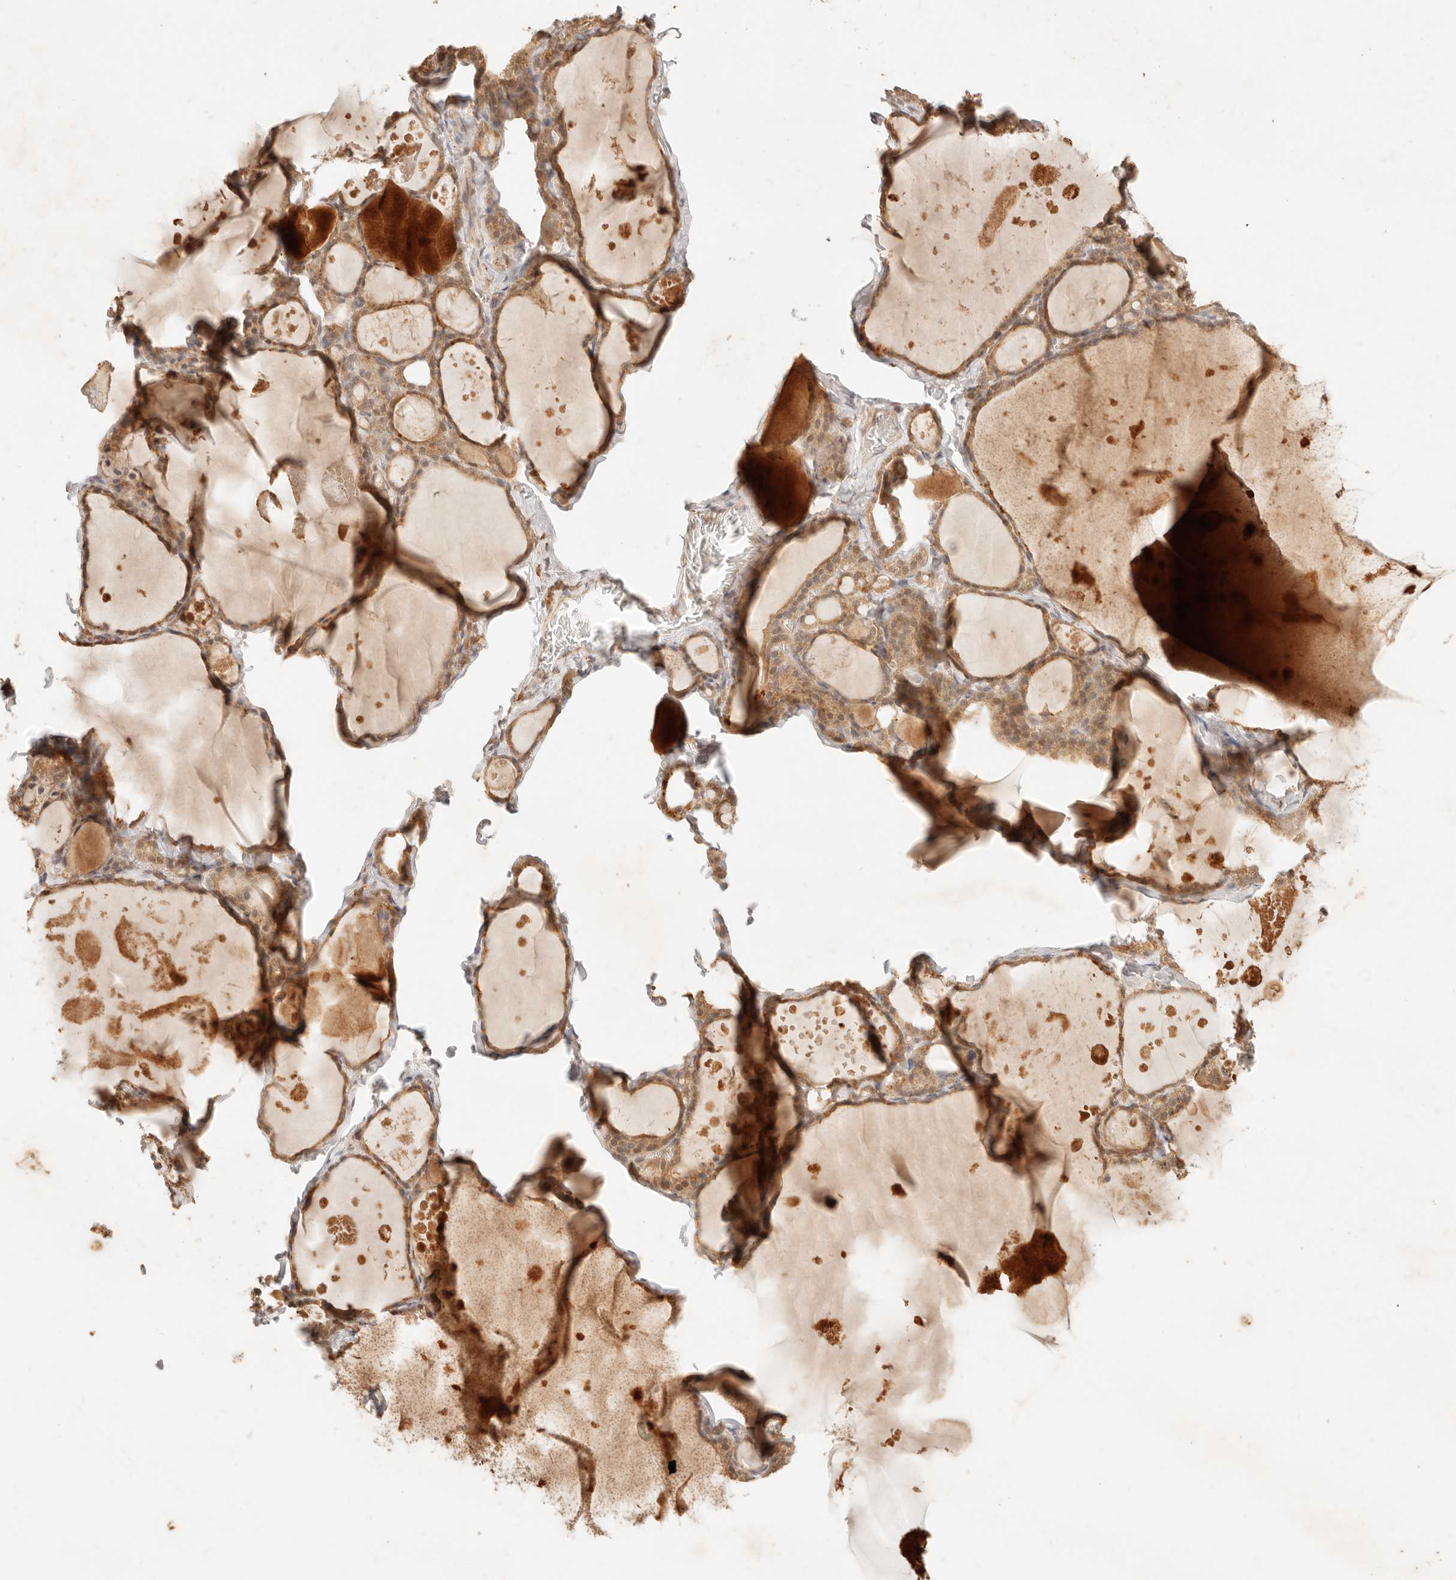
{"staining": {"intensity": "moderate", "quantity": ">75%", "location": "cytoplasmic/membranous"}, "tissue": "thyroid gland", "cell_type": "Glandular cells", "image_type": "normal", "snomed": [{"axis": "morphology", "description": "Normal tissue, NOS"}, {"axis": "topography", "description": "Thyroid gland"}], "caption": "This micrograph displays benign thyroid gland stained with immunohistochemistry to label a protein in brown. The cytoplasmic/membranous of glandular cells show moderate positivity for the protein. Nuclei are counter-stained blue.", "gene": "TRIM11", "patient": {"sex": "male", "age": 56}}